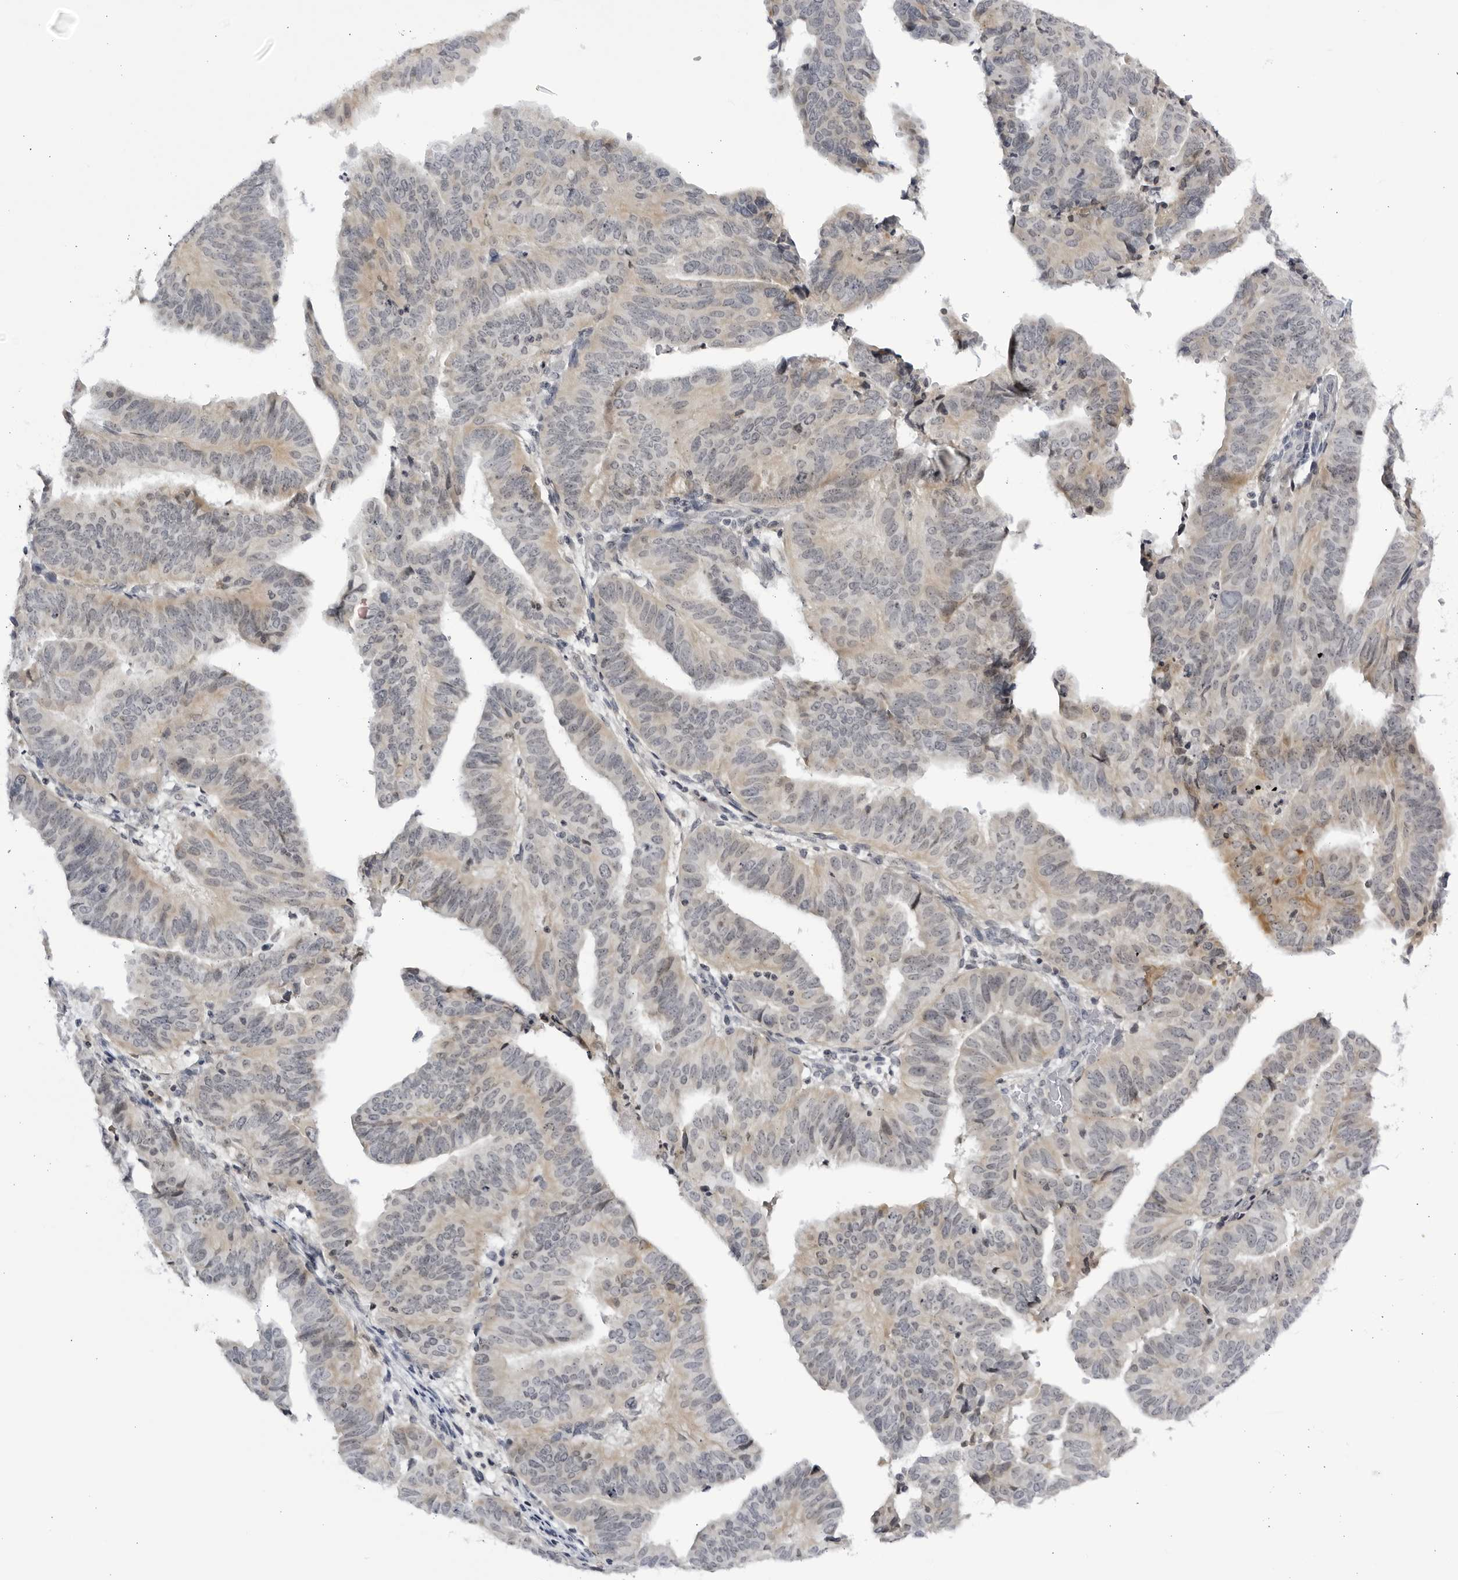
{"staining": {"intensity": "moderate", "quantity": "<25%", "location": "cytoplasmic/membranous"}, "tissue": "endometrial cancer", "cell_type": "Tumor cells", "image_type": "cancer", "snomed": [{"axis": "morphology", "description": "Adenocarcinoma, NOS"}, {"axis": "topography", "description": "Uterus"}], "caption": "Moderate cytoplasmic/membranous expression for a protein is seen in about <25% of tumor cells of adenocarcinoma (endometrial) using IHC.", "gene": "CNBD1", "patient": {"sex": "female", "age": 77}}